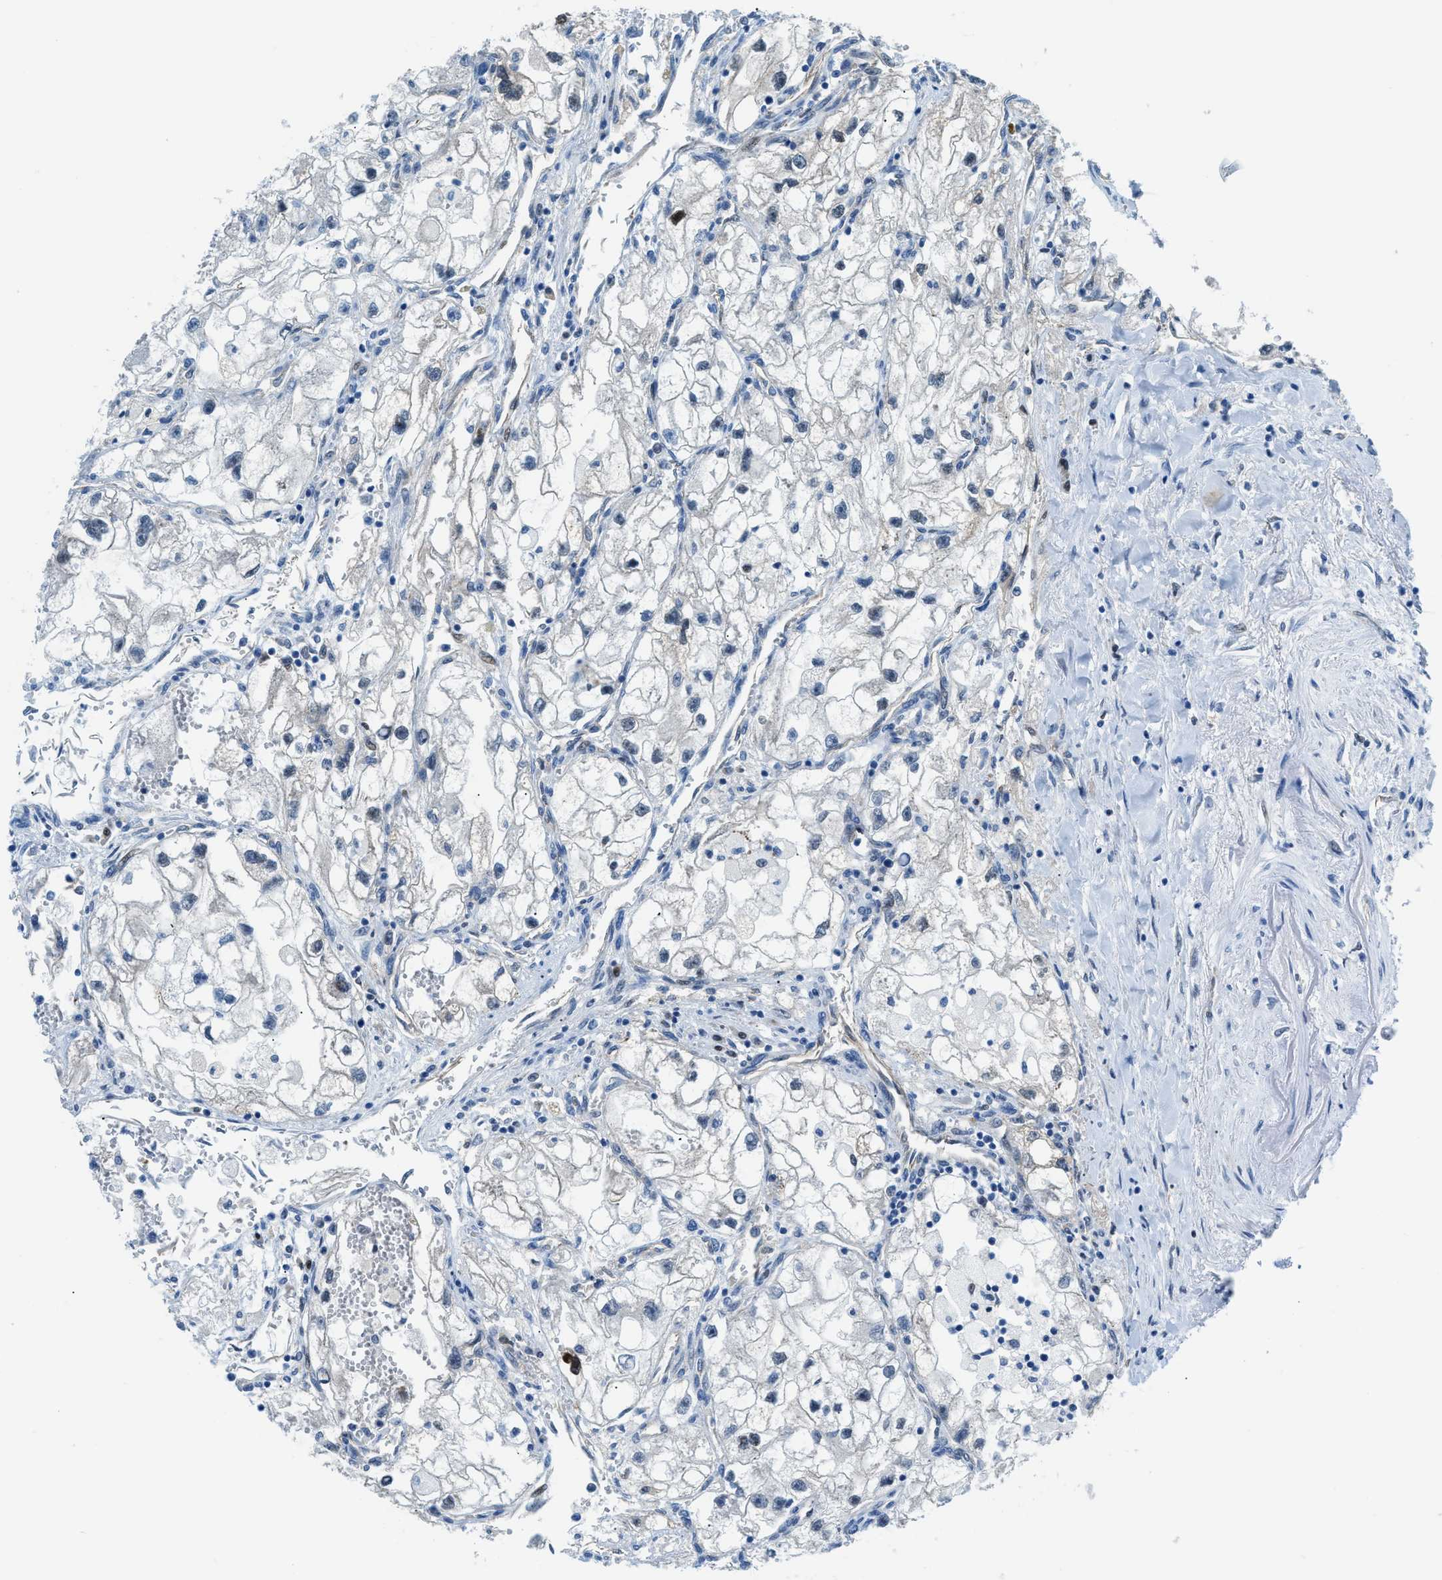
{"staining": {"intensity": "negative", "quantity": "none", "location": "none"}, "tissue": "renal cancer", "cell_type": "Tumor cells", "image_type": "cancer", "snomed": [{"axis": "morphology", "description": "Adenocarcinoma, NOS"}, {"axis": "topography", "description": "Kidney"}], "caption": "Tumor cells show no significant protein staining in adenocarcinoma (renal).", "gene": "YWHAE", "patient": {"sex": "female", "age": 70}}